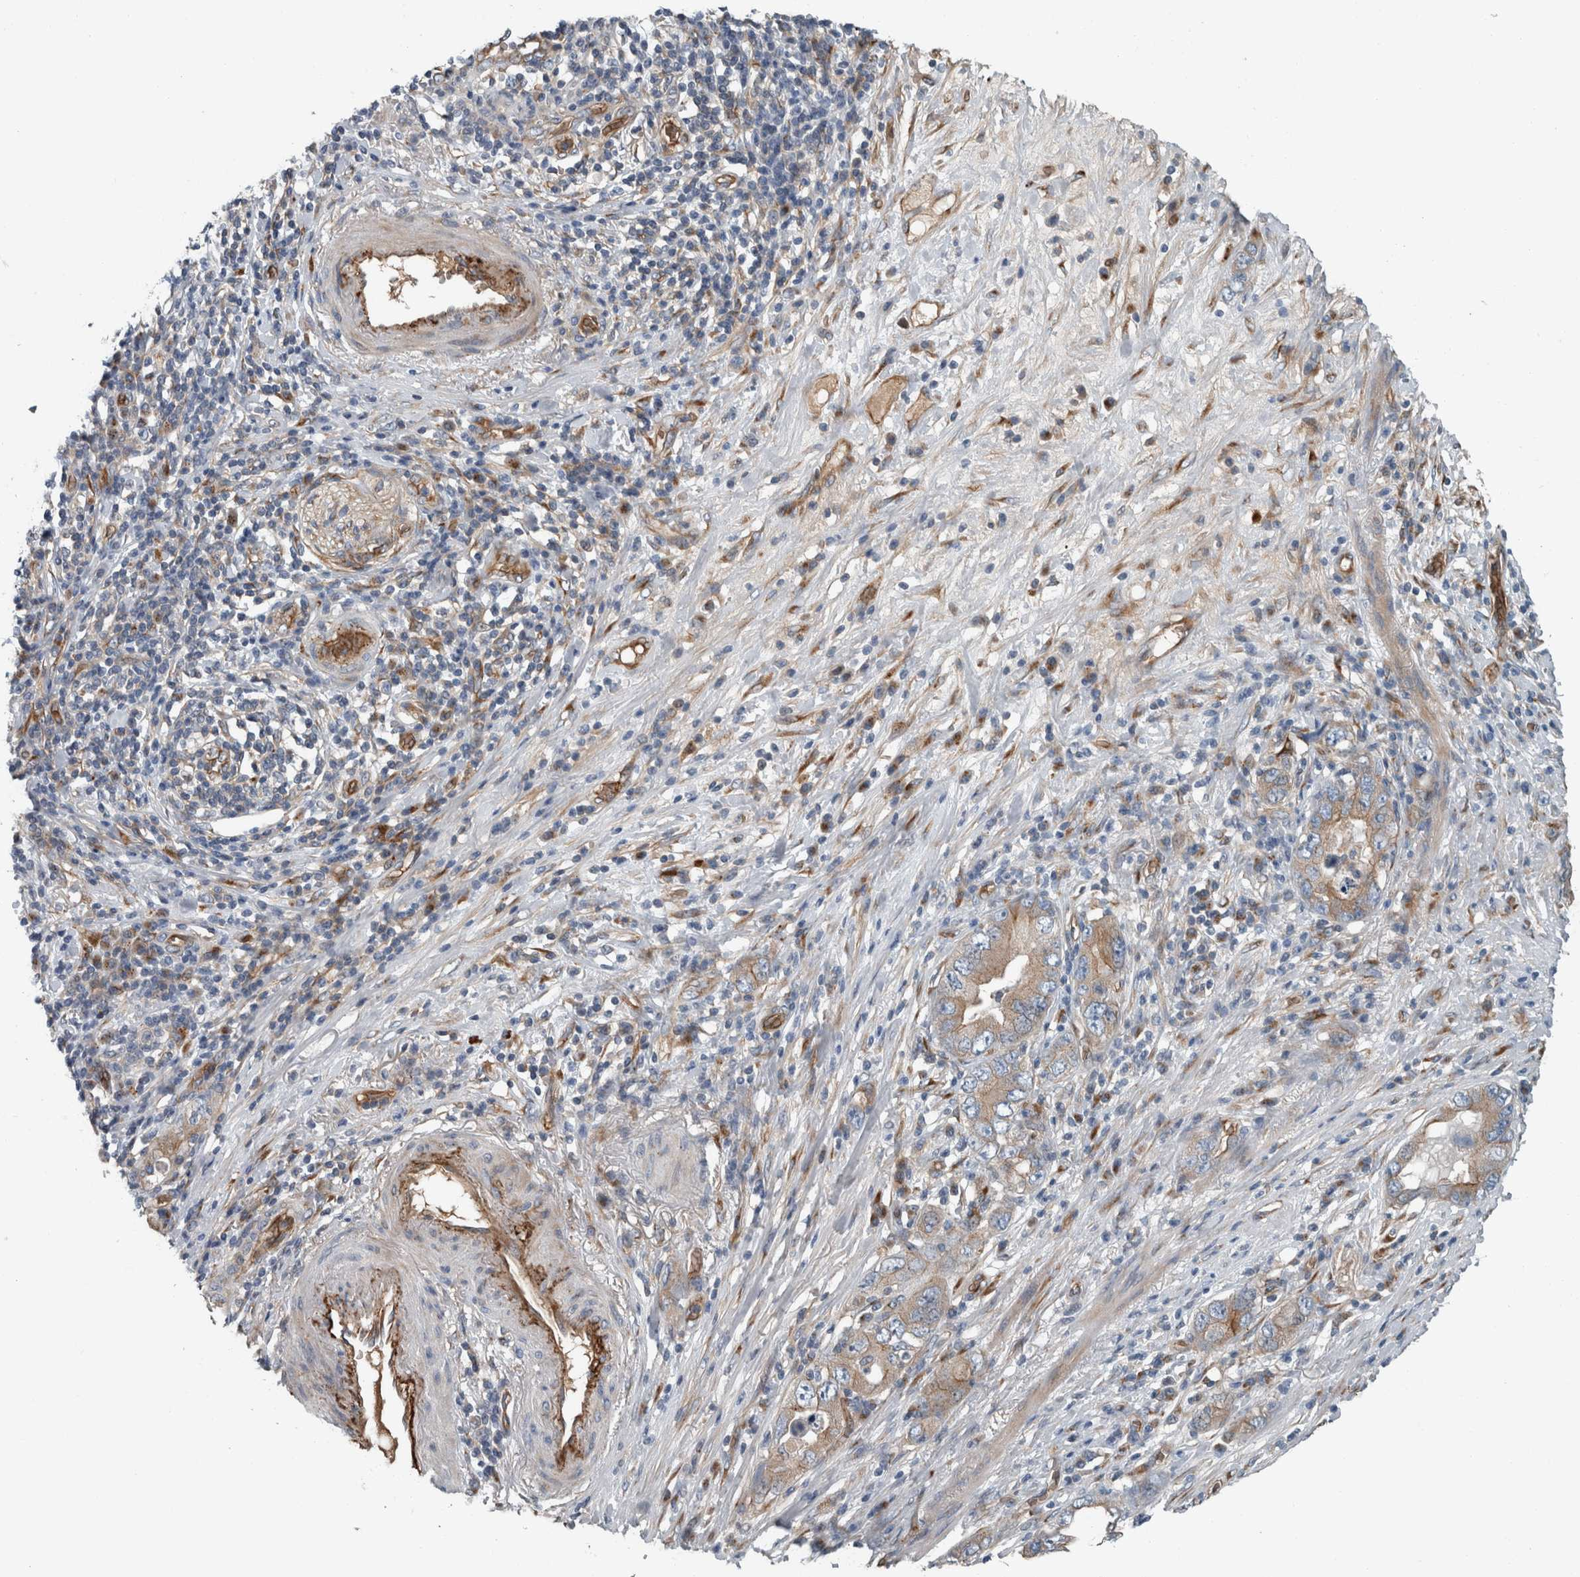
{"staining": {"intensity": "moderate", "quantity": ">75%", "location": "cytoplasmic/membranous"}, "tissue": "stomach cancer", "cell_type": "Tumor cells", "image_type": "cancer", "snomed": [{"axis": "morphology", "description": "Adenocarcinoma, NOS"}, {"axis": "topography", "description": "Stomach, lower"}], "caption": "Adenocarcinoma (stomach) stained with a protein marker shows moderate staining in tumor cells.", "gene": "GLT8D2", "patient": {"sex": "female", "age": 93}}